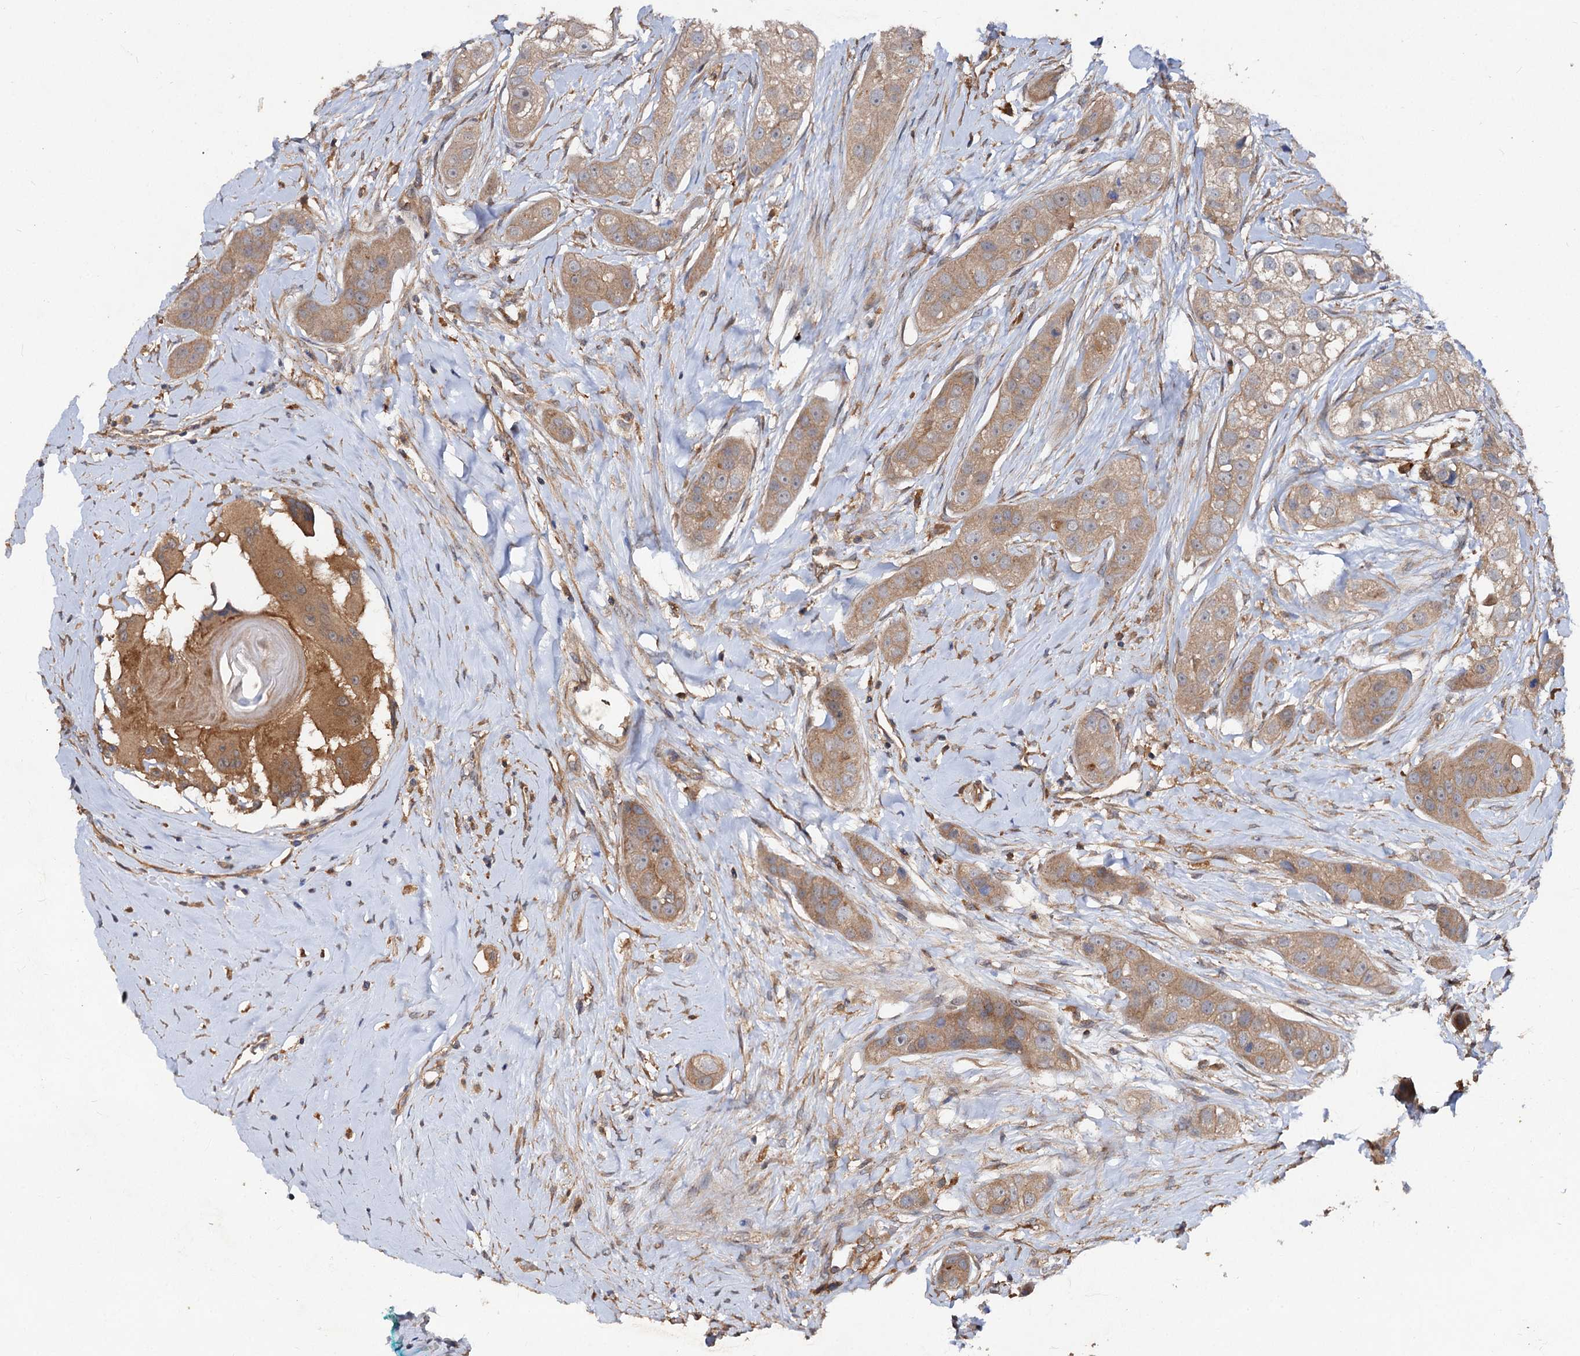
{"staining": {"intensity": "moderate", "quantity": ">75%", "location": "cytoplasmic/membranous"}, "tissue": "head and neck cancer", "cell_type": "Tumor cells", "image_type": "cancer", "snomed": [{"axis": "morphology", "description": "Normal tissue, NOS"}, {"axis": "morphology", "description": "Squamous cell carcinoma, NOS"}, {"axis": "topography", "description": "Skeletal muscle"}, {"axis": "topography", "description": "Head-Neck"}], "caption": "Tumor cells show medium levels of moderate cytoplasmic/membranous positivity in approximately >75% of cells in head and neck cancer (squamous cell carcinoma).", "gene": "VPS29", "patient": {"sex": "male", "age": 51}}